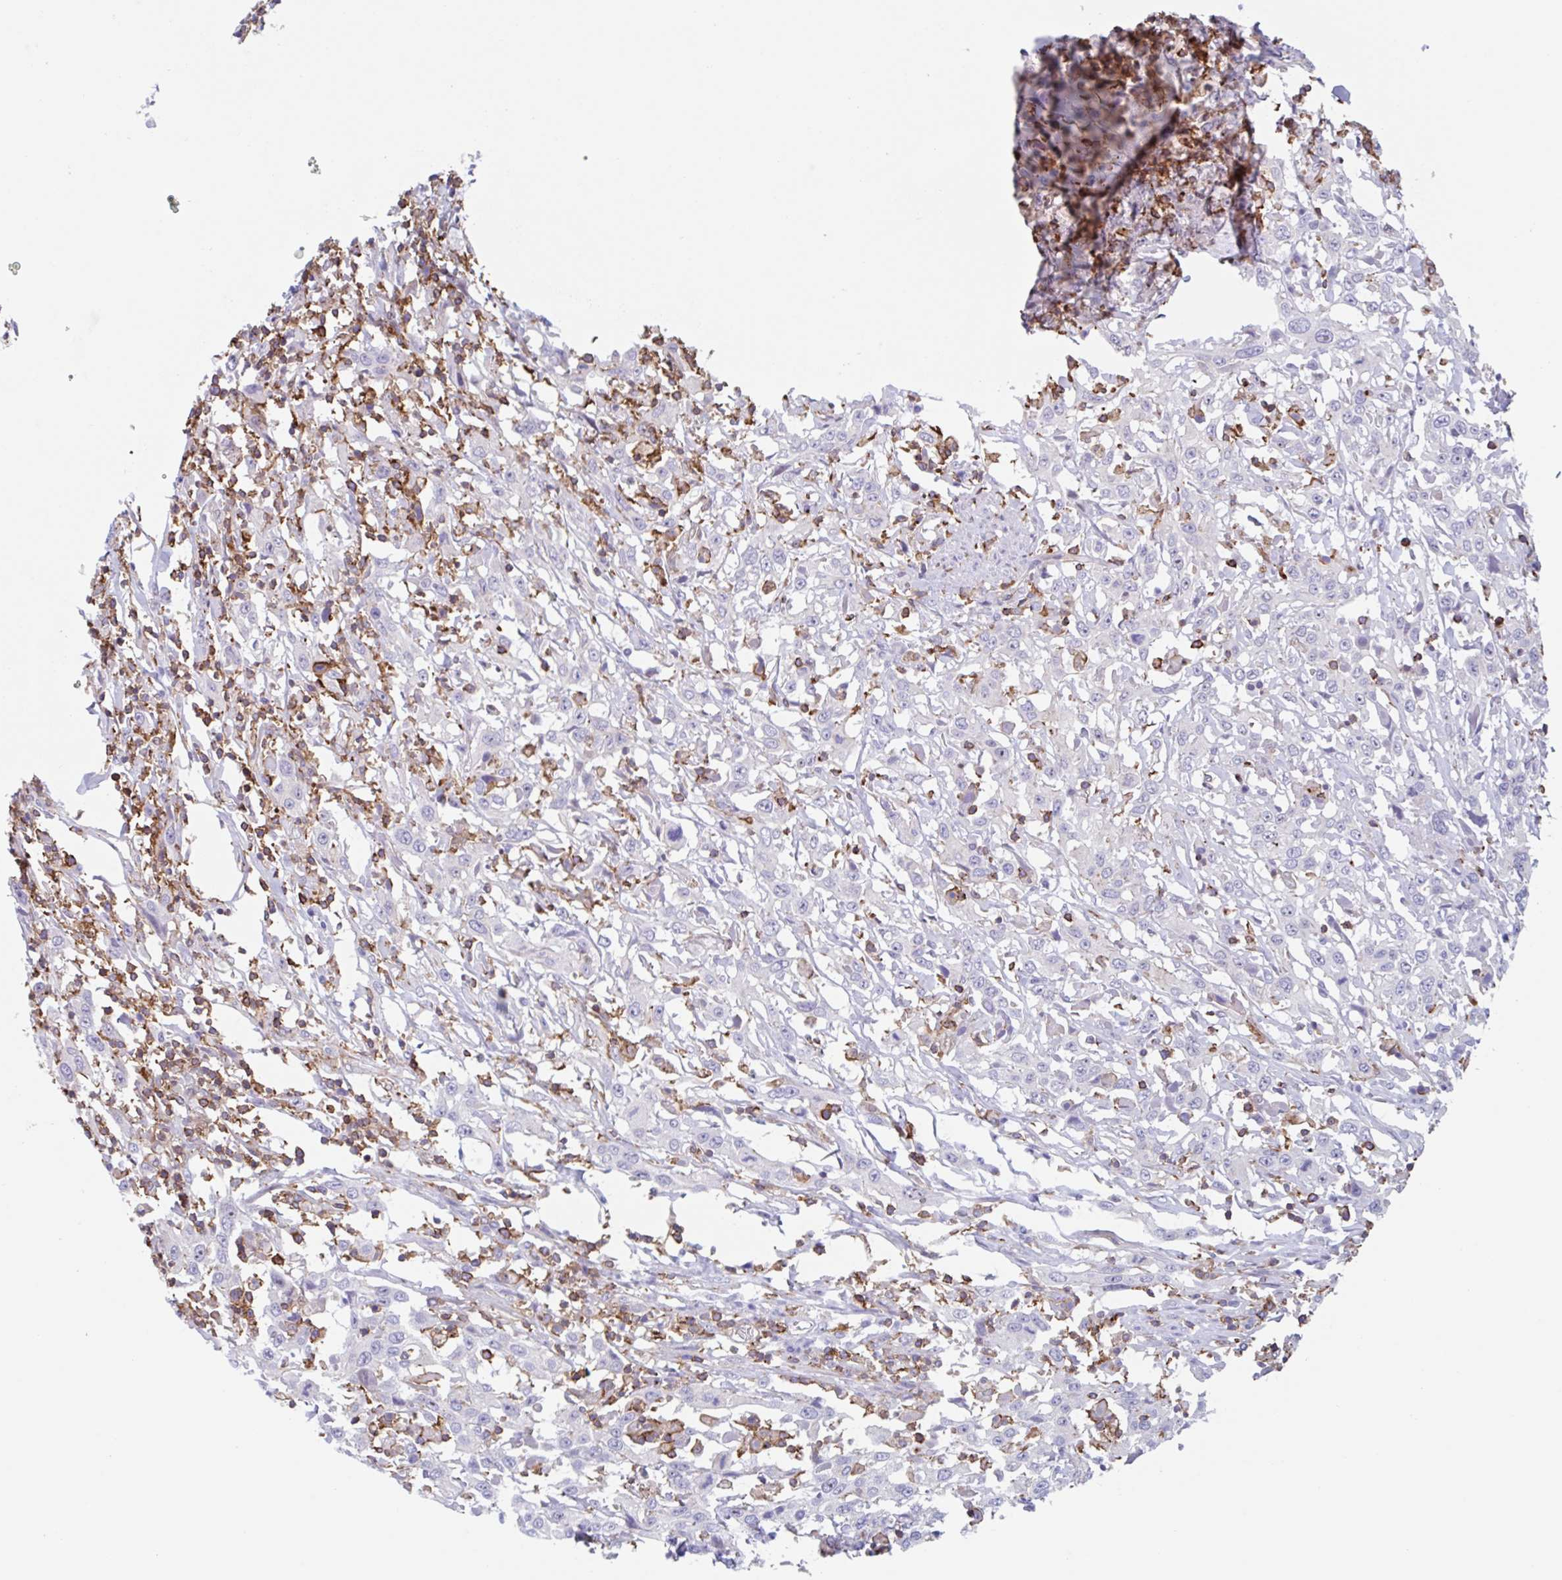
{"staining": {"intensity": "negative", "quantity": "none", "location": "none"}, "tissue": "urothelial cancer", "cell_type": "Tumor cells", "image_type": "cancer", "snomed": [{"axis": "morphology", "description": "Urothelial carcinoma, High grade"}, {"axis": "topography", "description": "Urinary bladder"}], "caption": "DAB (3,3'-diaminobenzidine) immunohistochemical staining of urothelial cancer reveals no significant expression in tumor cells.", "gene": "EFHD1", "patient": {"sex": "male", "age": 61}}